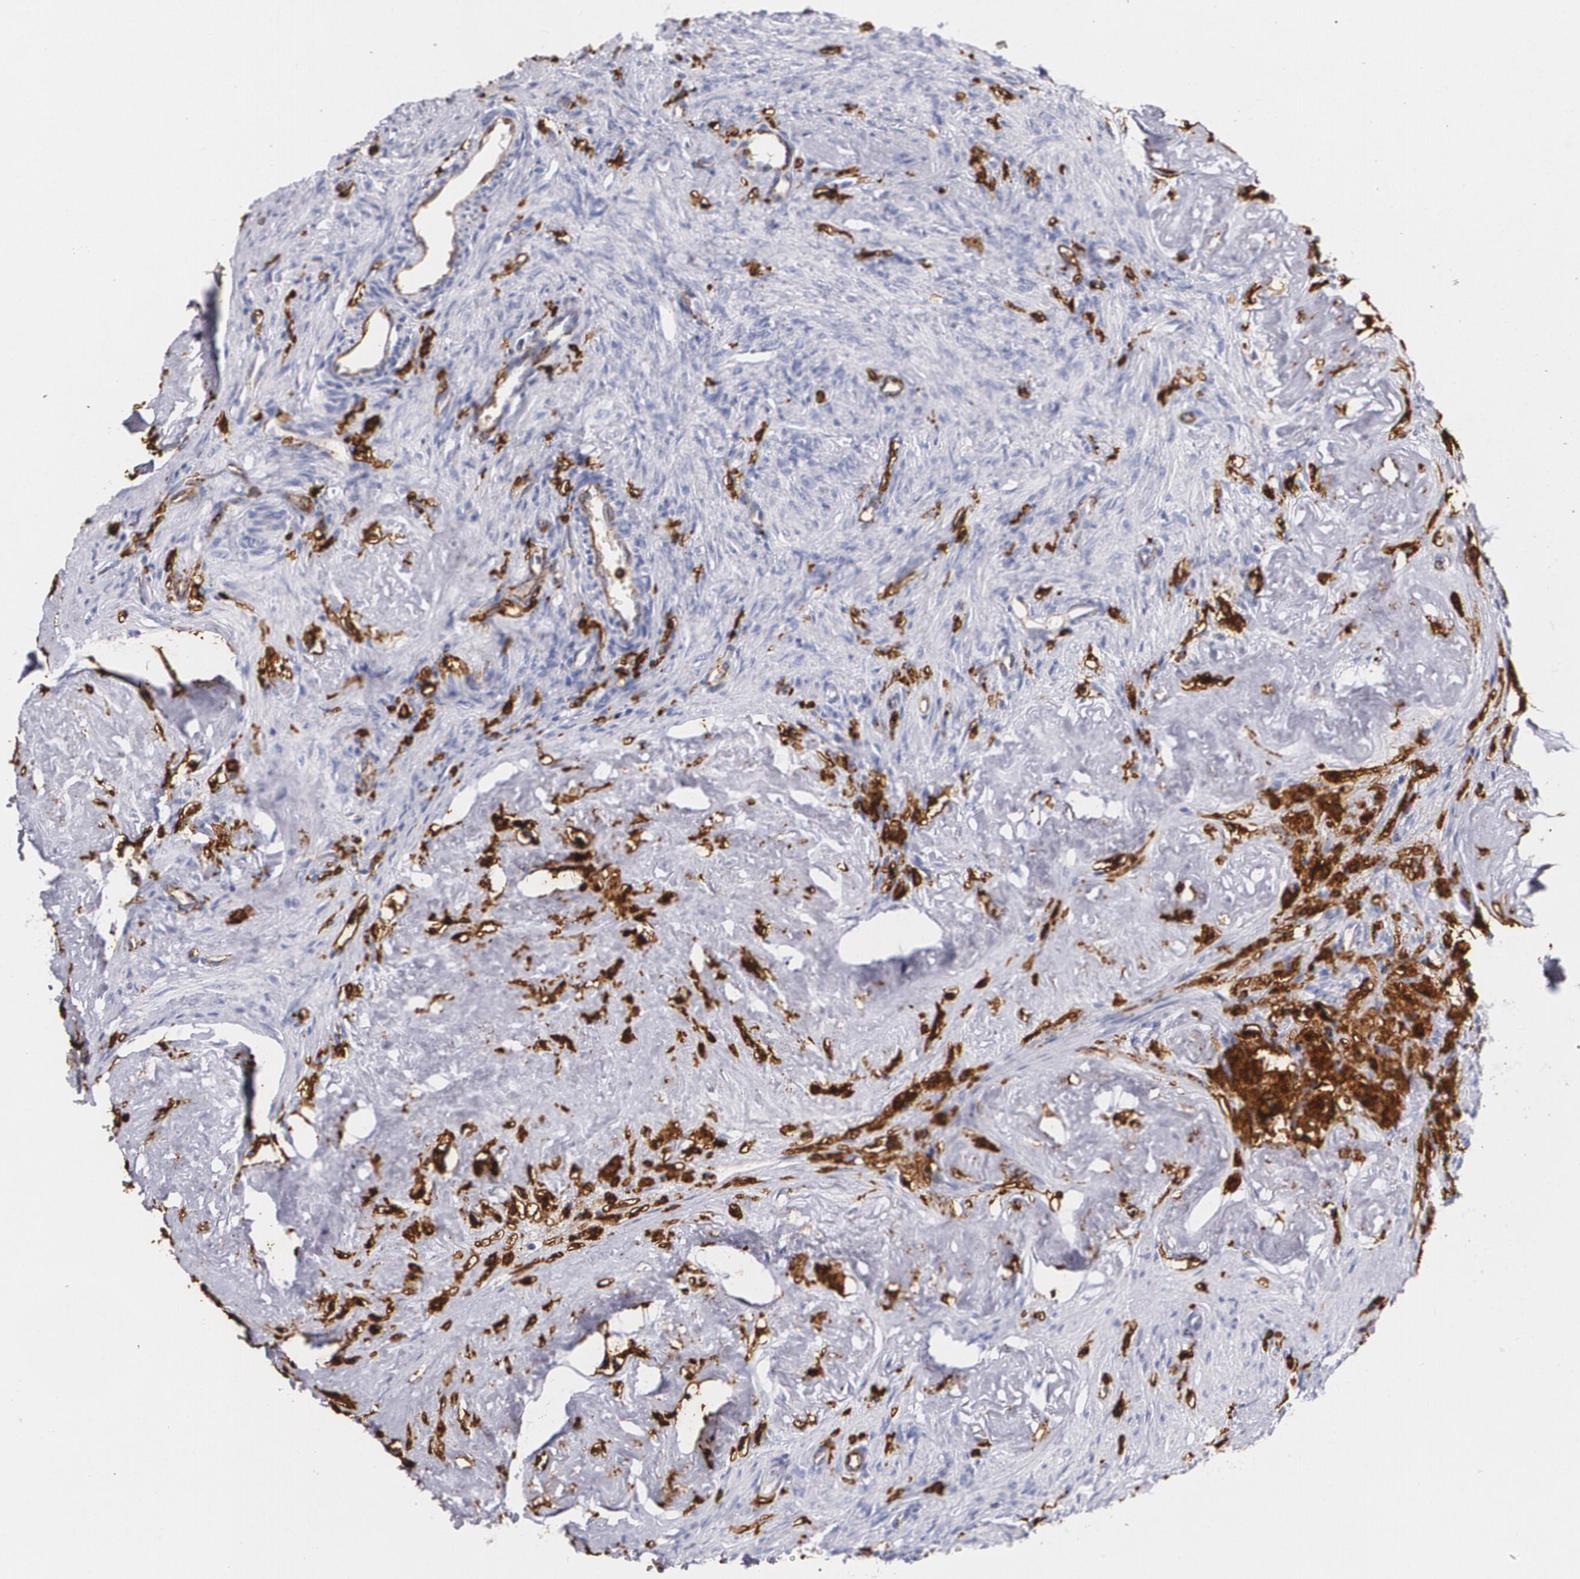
{"staining": {"intensity": "weak", "quantity": ">75%", "location": "cytoplasmic/membranous"}, "tissue": "ovary", "cell_type": "Follicle cells", "image_type": "normal", "snomed": [{"axis": "morphology", "description": "Normal tissue, NOS"}, {"axis": "topography", "description": "Ovary"}], "caption": "Follicle cells reveal low levels of weak cytoplasmic/membranous staining in approximately >75% of cells in benign ovary. (DAB (3,3'-diaminobenzidine) = brown stain, brightfield microscopy at high magnification).", "gene": "HLA", "patient": {"sex": "female", "age": 33}}